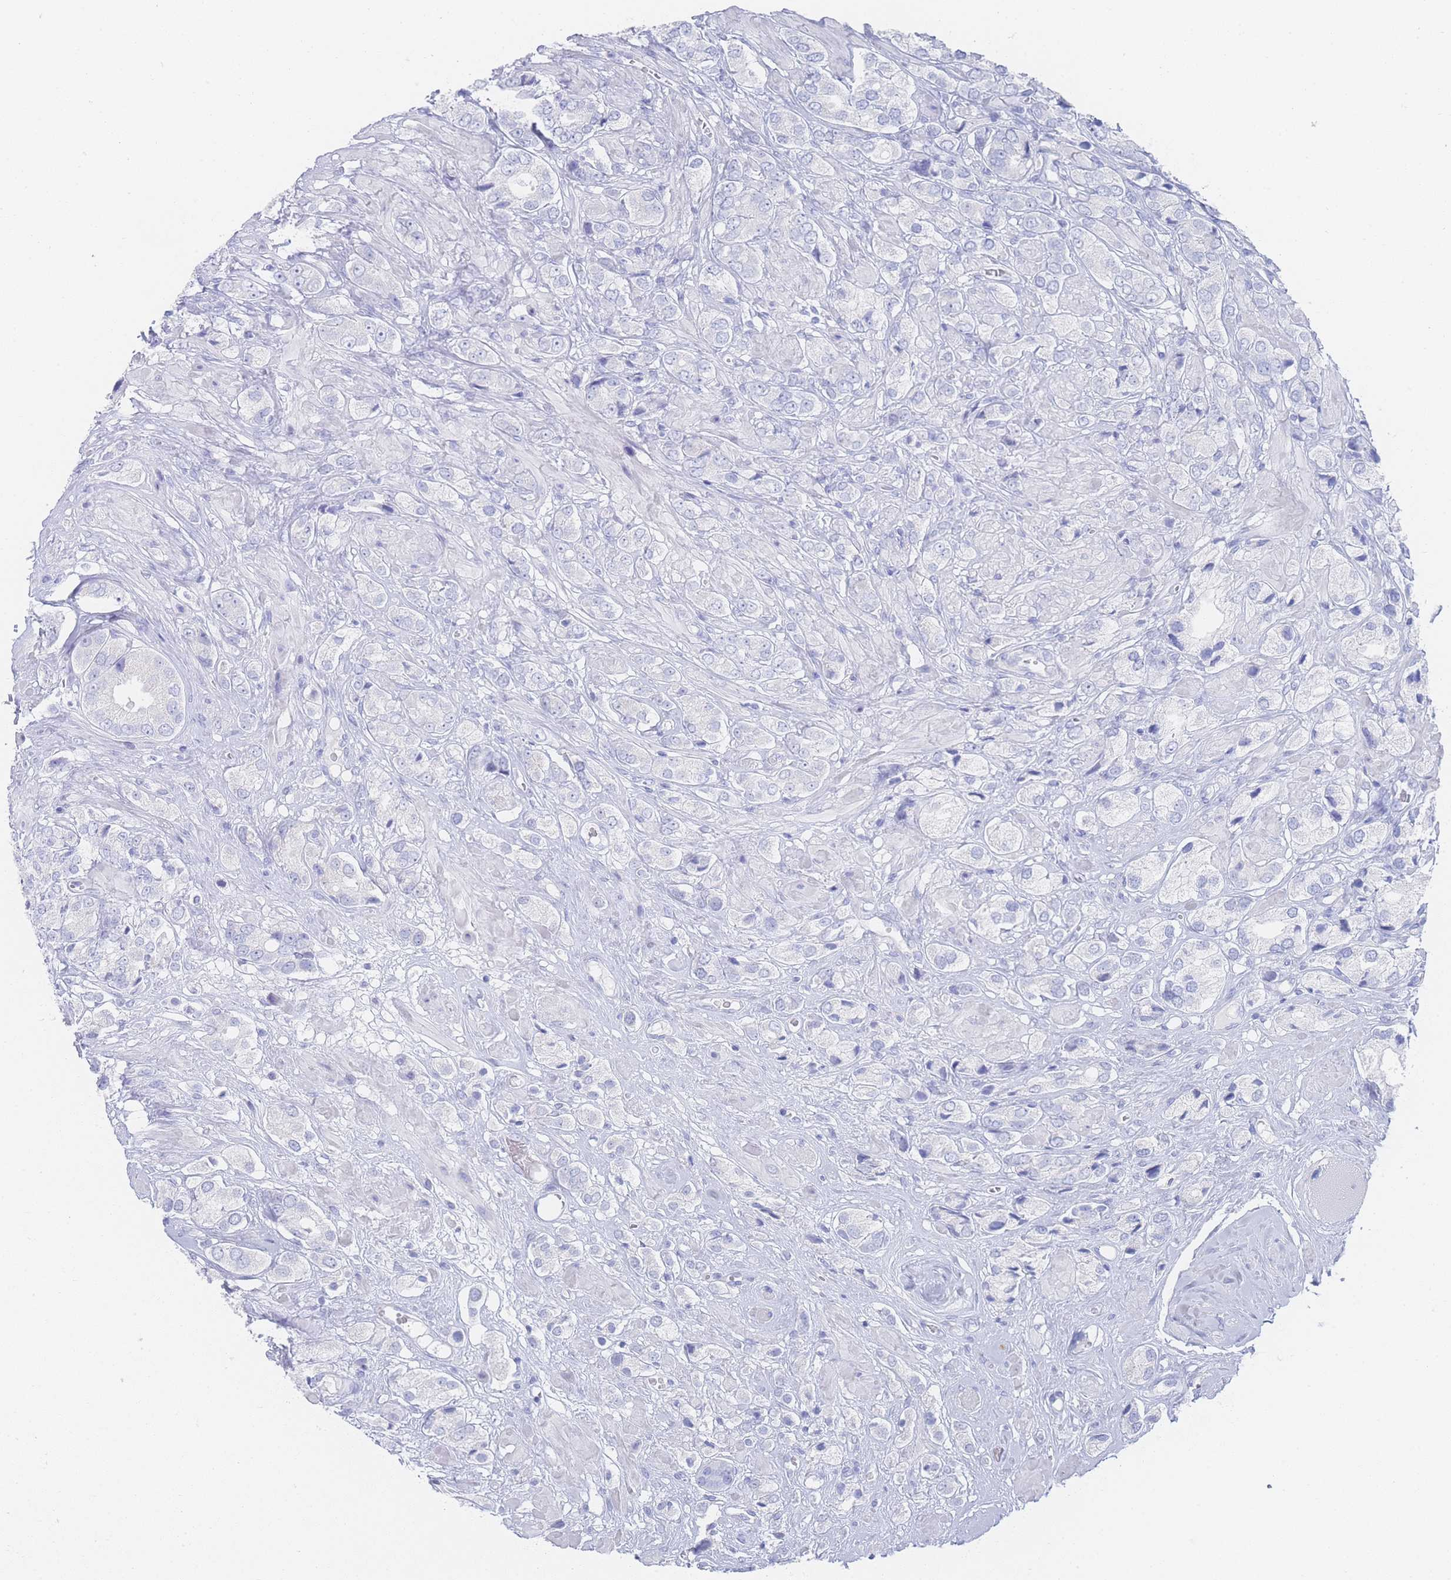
{"staining": {"intensity": "negative", "quantity": "none", "location": "none"}, "tissue": "prostate cancer", "cell_type": "Tumor cells", "image_type": "cancer", "snomed": [{"axis": "morphology", "description": "Adenocarcinoma, High grade"}, {"axis": "topography", "description": "Prostate and seminal vesicle, NOS"}], "caption": "Tumor cells show no significant positivity in prostate adenocarcinoma (high-grade).", "gene": "LRRC37A", "patient": {"sex": "male", "age": 64}}